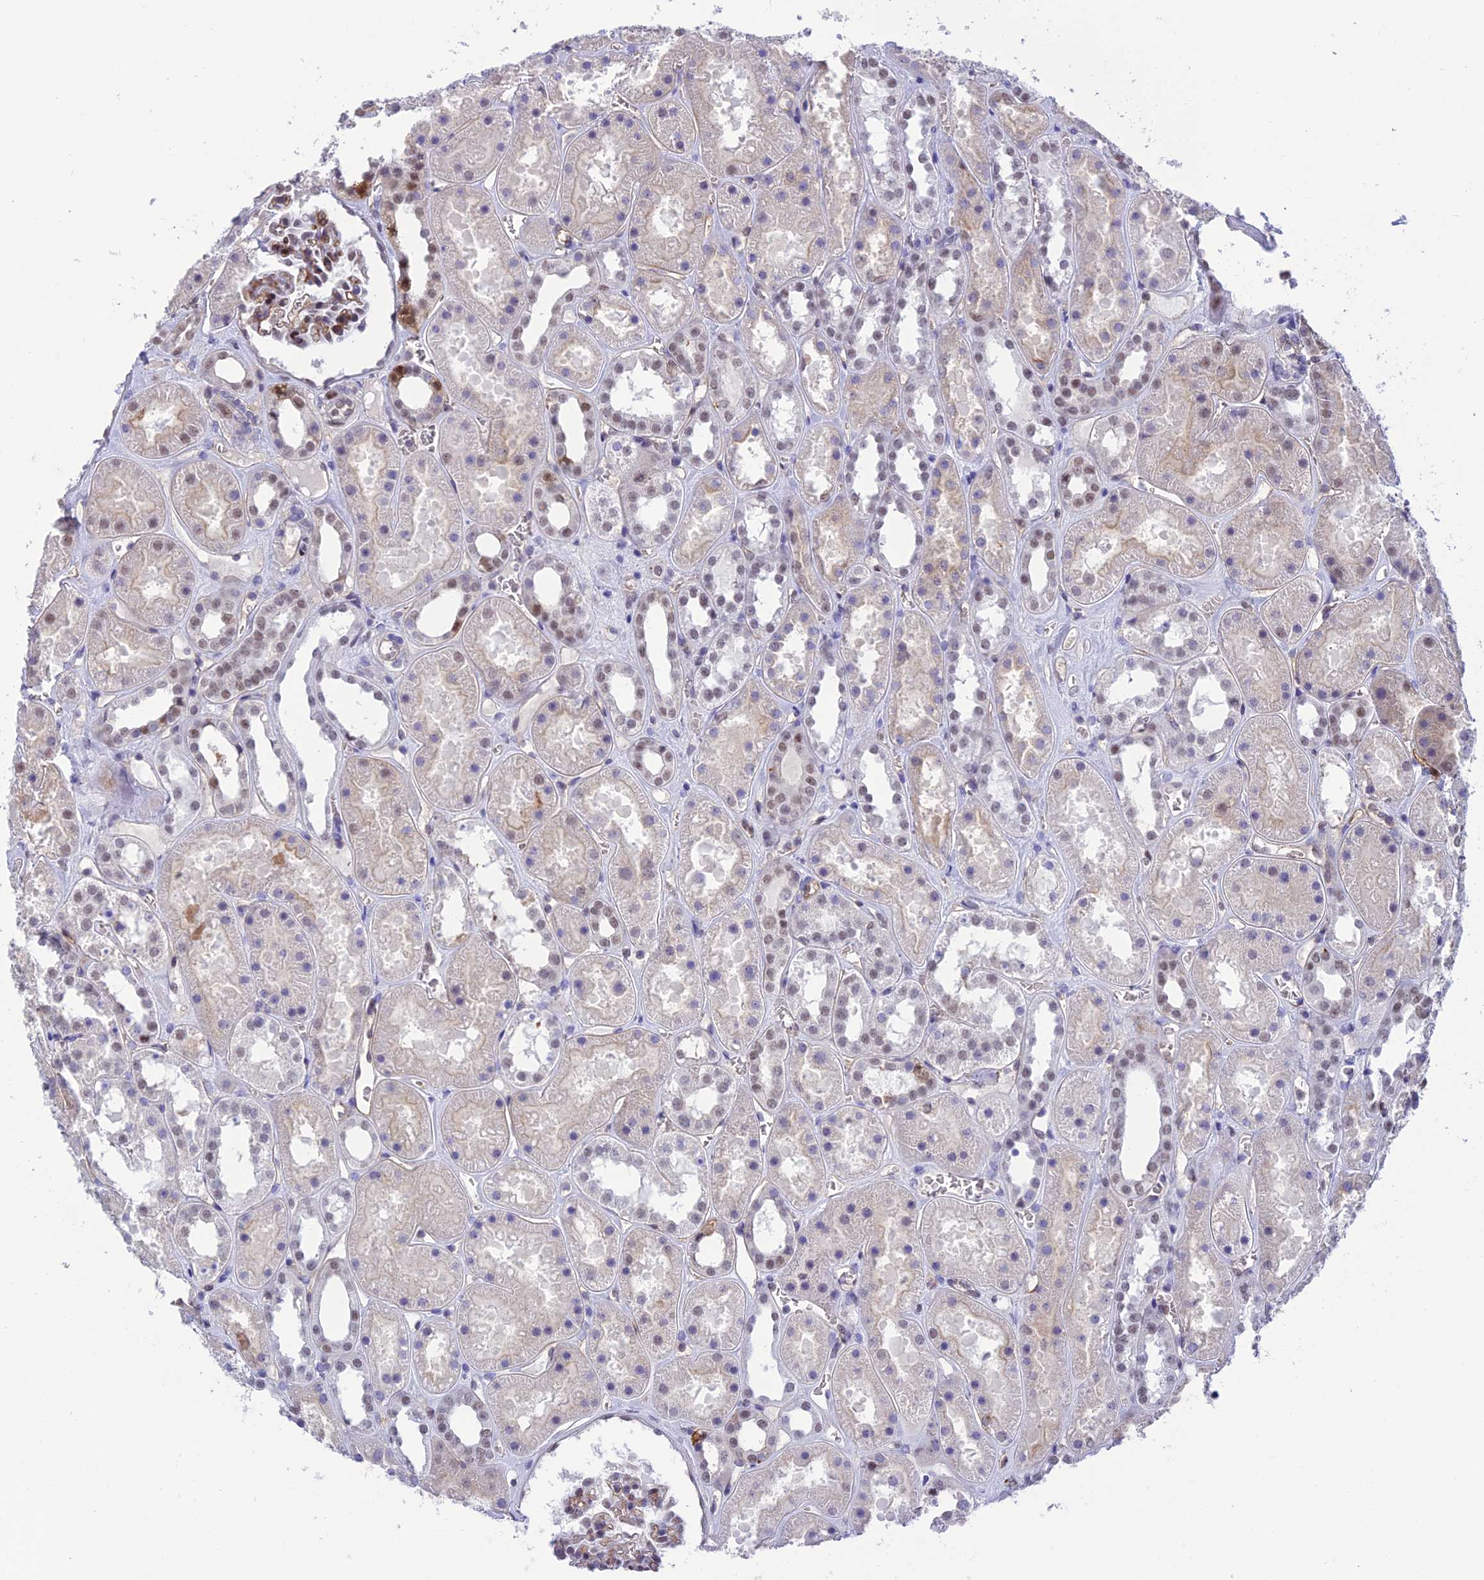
{"staining": {"intensity": "moderate", "quantity": "25%-75%", "location": "cytoplasmic/membranous,nuclear"}, "tissue": "kidney", "cell_type": "Cells in glomeruli", "image_type": "normal", "snomed": [{"axis": "morphology", "description": "Normal tissue, NOS"}, {"axis": "topography", "description": "Kidney"}], "caption": "IHC histopathology image of normal human kidney stained for a protein (brown), which displays medium levels of moderate cytoplasmic/membranous,nuclear staining in about 25%-75% of cells in glomeruli.", "gene": "RANBP3", "patient": {"sex": "female", "age": 41}}